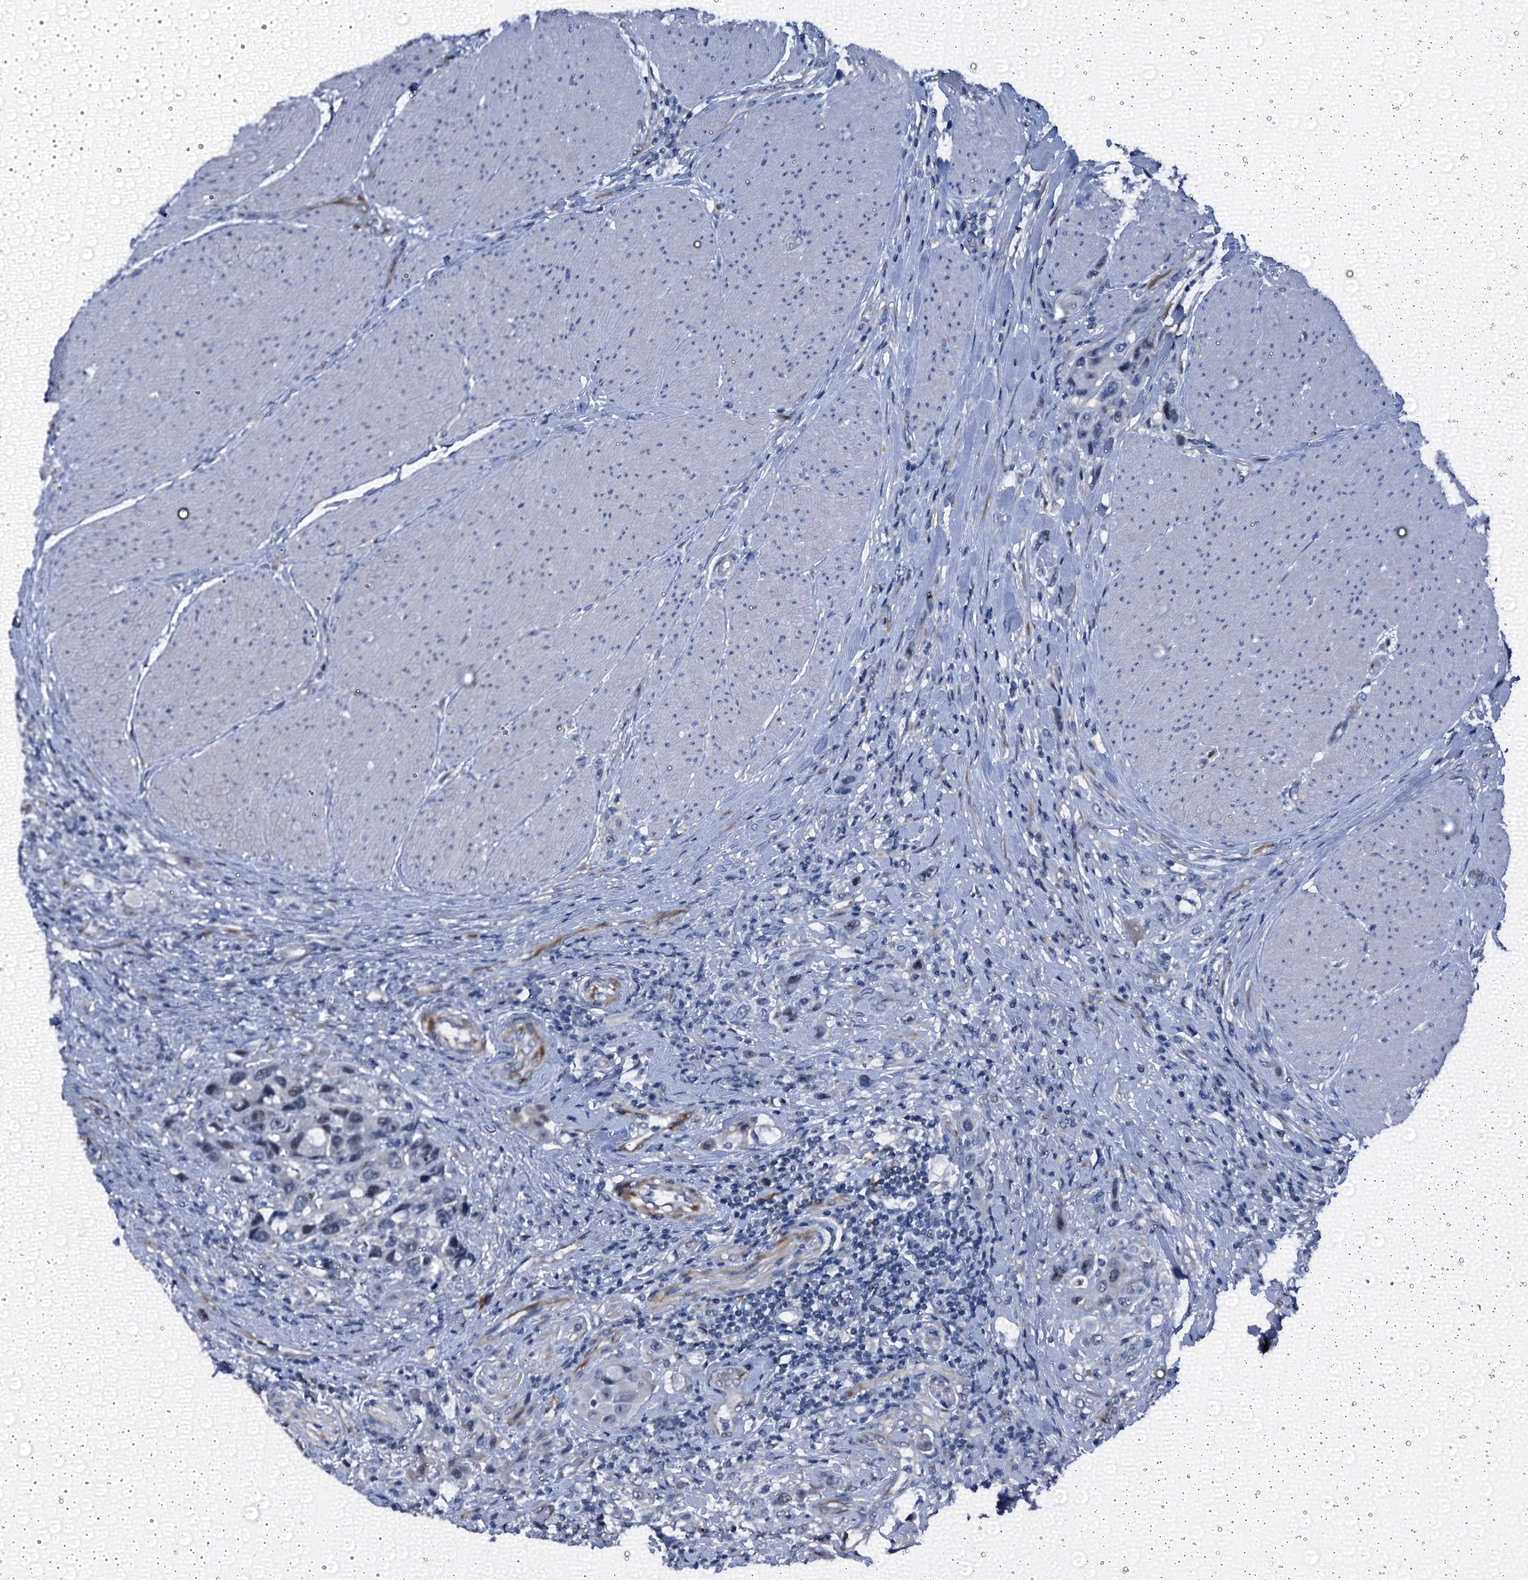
{"staining": {"intensity": "weak", "quantity": "<25%", "location": "nuclear"}, "tissue": "urothelial cancer", "cell_type": "Tumor cells", "image_type": "cancer", "snomed": [{"axis": "morphology", "description": "Urothelial carcinoma, High grade"}, {"axis": "topography", "description": "Urinary bladder"}], "caption": "Urothelial carcinoma (high-grade) stained for a protein using immunohistochemistry demonstrates no expression tumor cells.", "gene": "EMG1", "patient": {"sex": "male", "age": 50}}